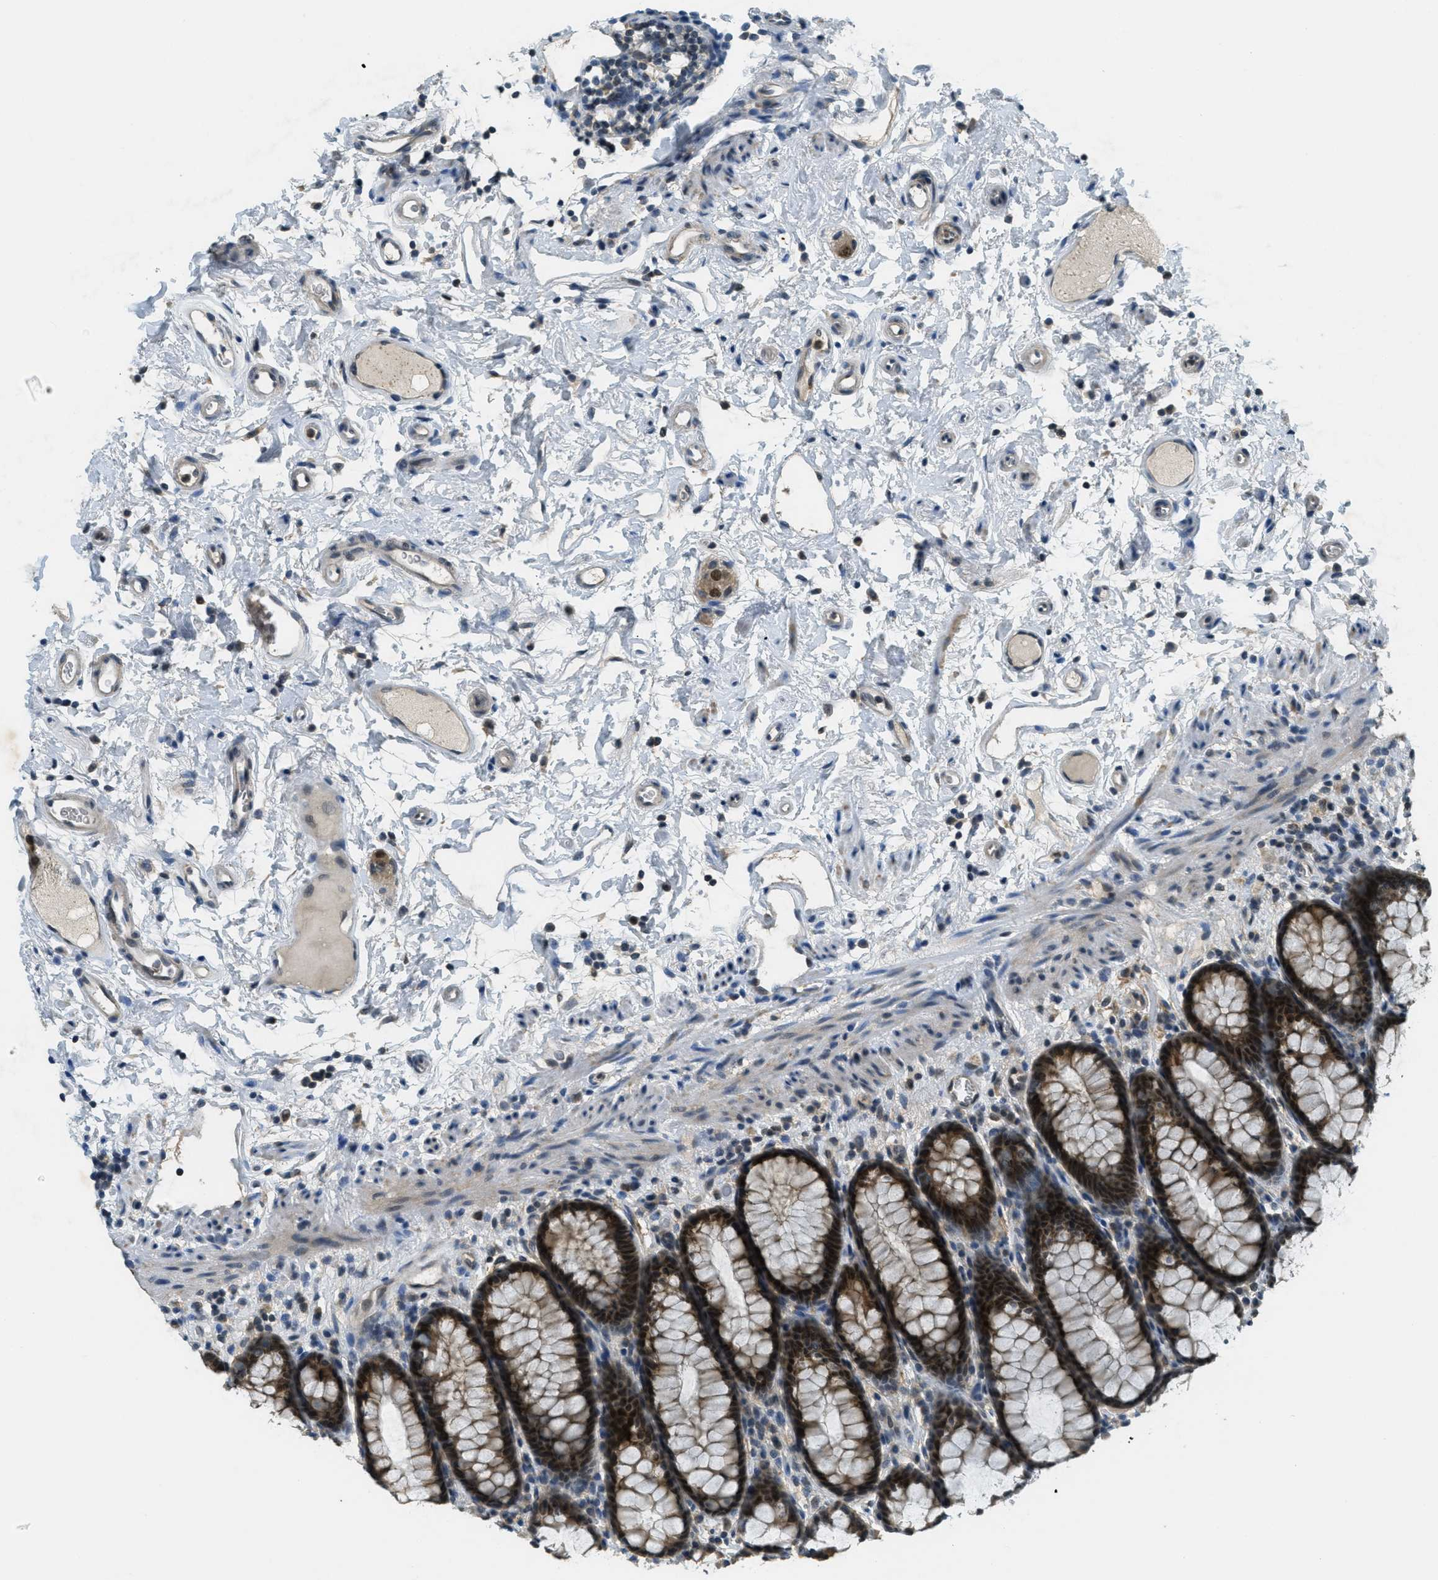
{"staining": {"intensity": "moderate", "quantity": ">75%", "location": "cytoplasmic/membranous,nuclear"}, "tissue": "rectum", "cell_type": "Glandular cells", "image_type": "normal", "snomed": [{"axis": "morphology", "description": "Normal tissue, NOS"}, {"axis": "topography", "description": "Rectum"}], "caption": "This histopathology image demonstrates immunohistochemistry staining of normal human rectum, with medium moderate cytoplasmic/membranous,nuclear staining in approximately >75% of glandular cells.", "gene": "TCF20", "patient": {"sex": "male", "age": 92}}